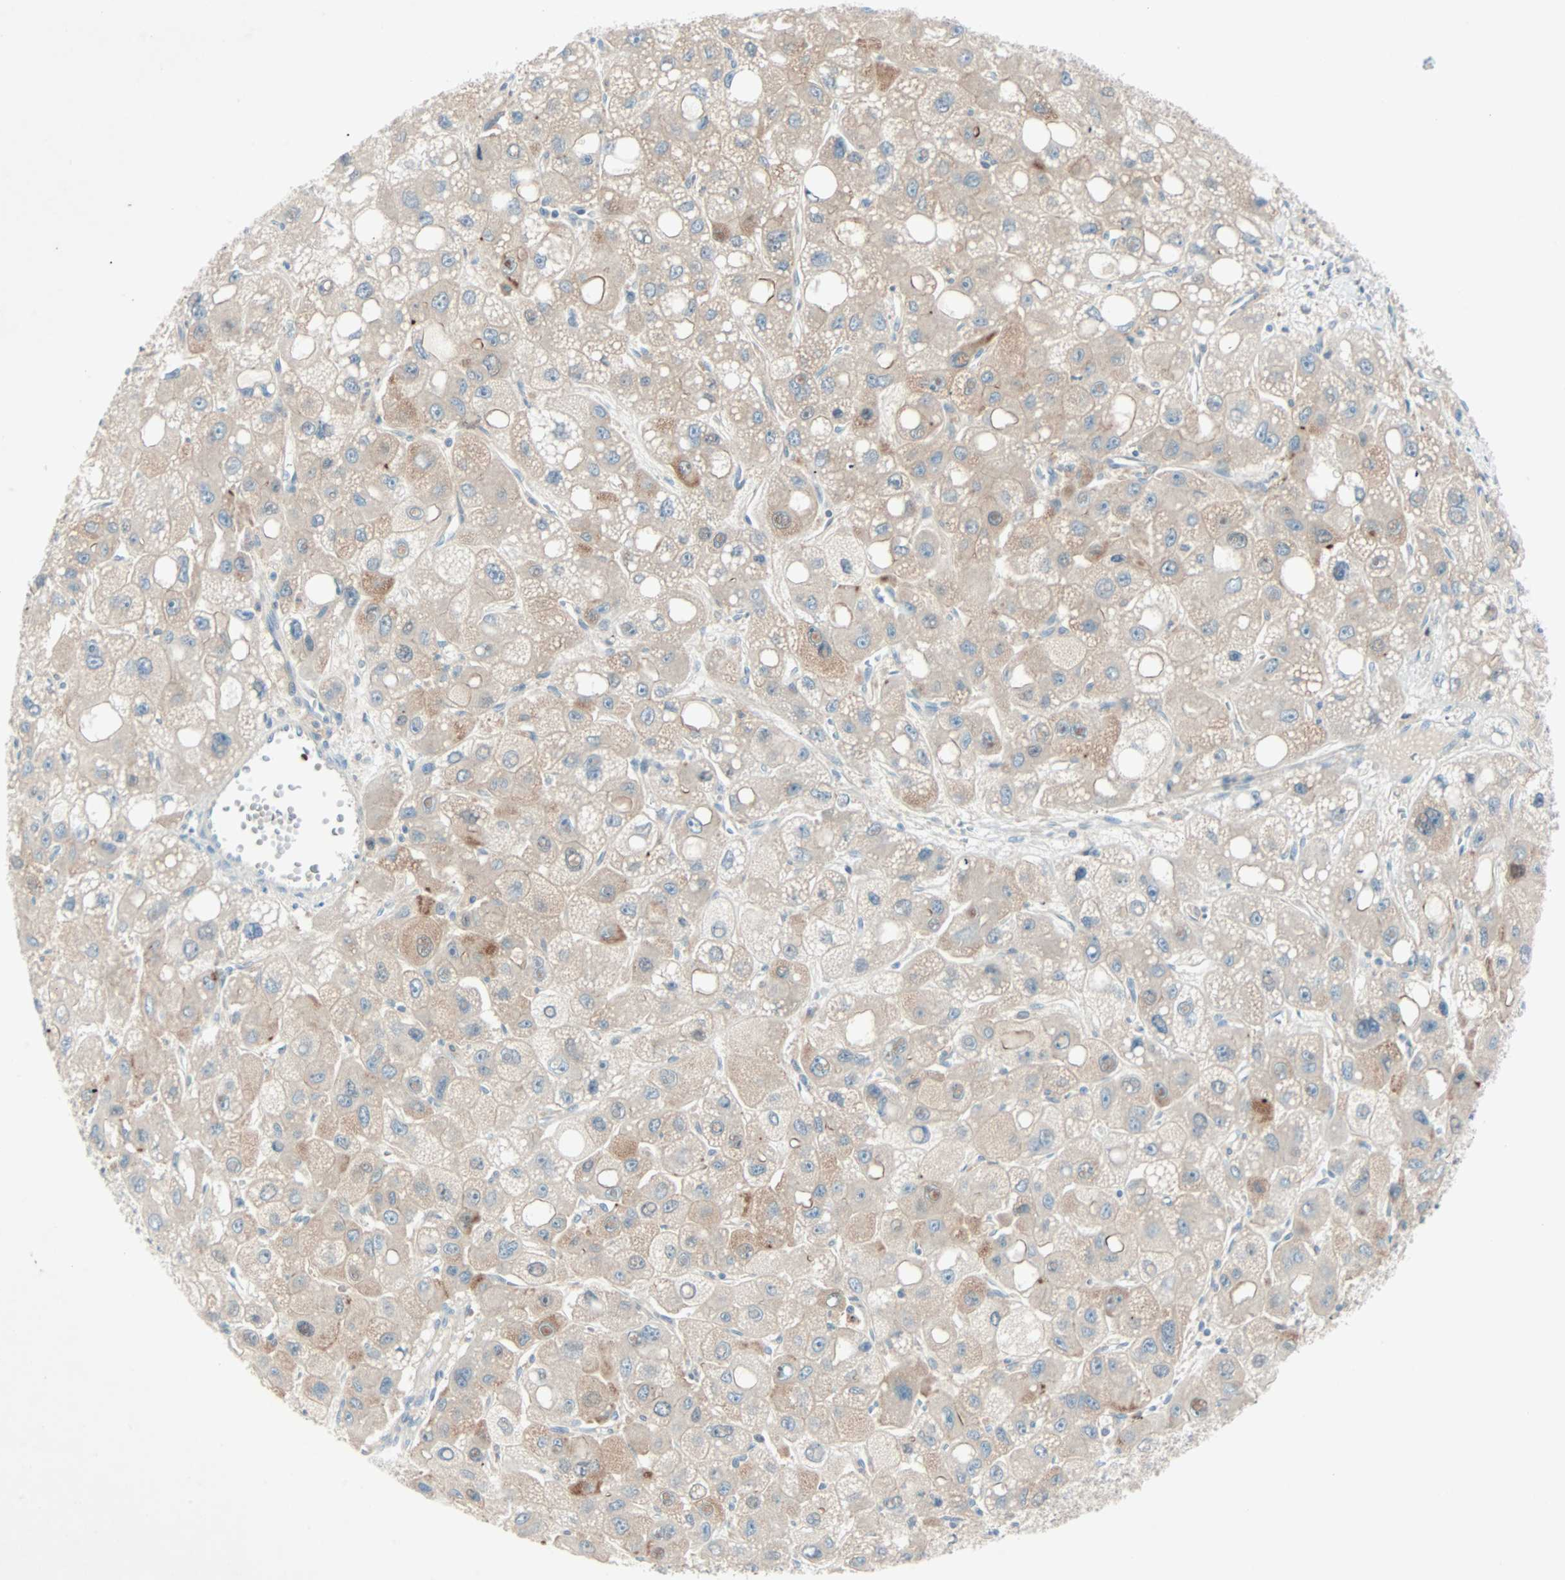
{"staining": {"intensity": "moderate", "quantity": "25%-75%", "location": "cytoplasmic/membranous"}, "tissue": "liver cancer", "cell_type": "Tumor cells", "image_type": "cancer", "snomed": [{"axis": "morphology", "description": "Carcinoma, Hepatocellular, NOS"}, {"axis": "topography", "description": "Liver"}], "caption": "Moderate cytoplasmic/membranous staining is identified in approximately 25%-75% of tumor cells in hepatocellular carcinoma (liver). (brown staining indicates protein expression, while blue staining denotes nuclei).", "gene": "SMIM8", "patient": {"sex": "male", "age": 55}}